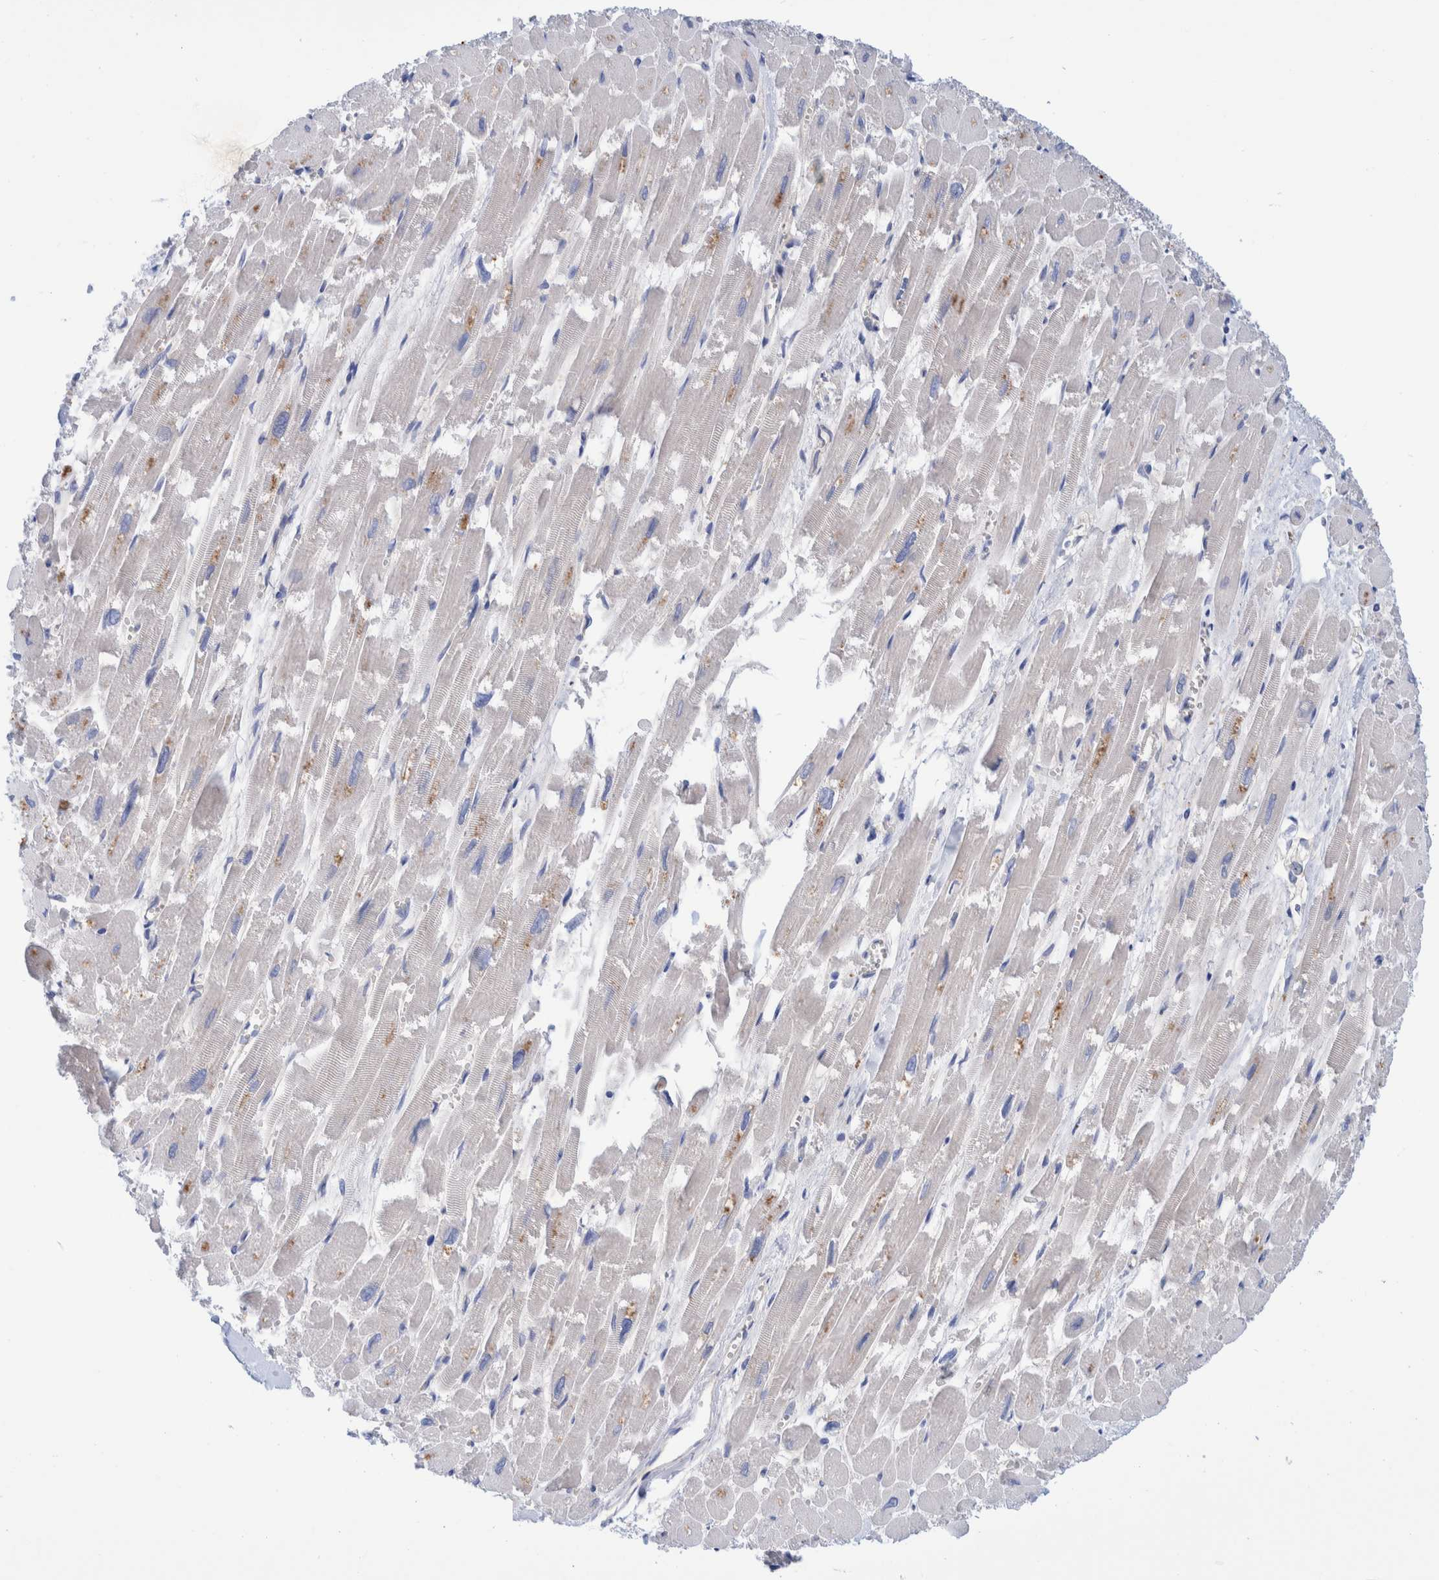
{"staining": {"intensity": "moderate", "quantity": "<25%", "location": "cytoplasmic/membranous"}, "tissue": "heart muscle", "cell_type": "Cardiomyocytes", "image_type": "normal", "snomed": [{"axis": "morphology", "description": "Normal tissue, NOS"}, {"axis": "topography", "description": "Heart"}], "caption": "Protein expression analysis of benign human heart muscle reveals moderate cytoplasmic/membranous staining in about <25% of cardiomyocytes.", "gene": "PFAS", "patient": {"sex": "male", "age": 54}}